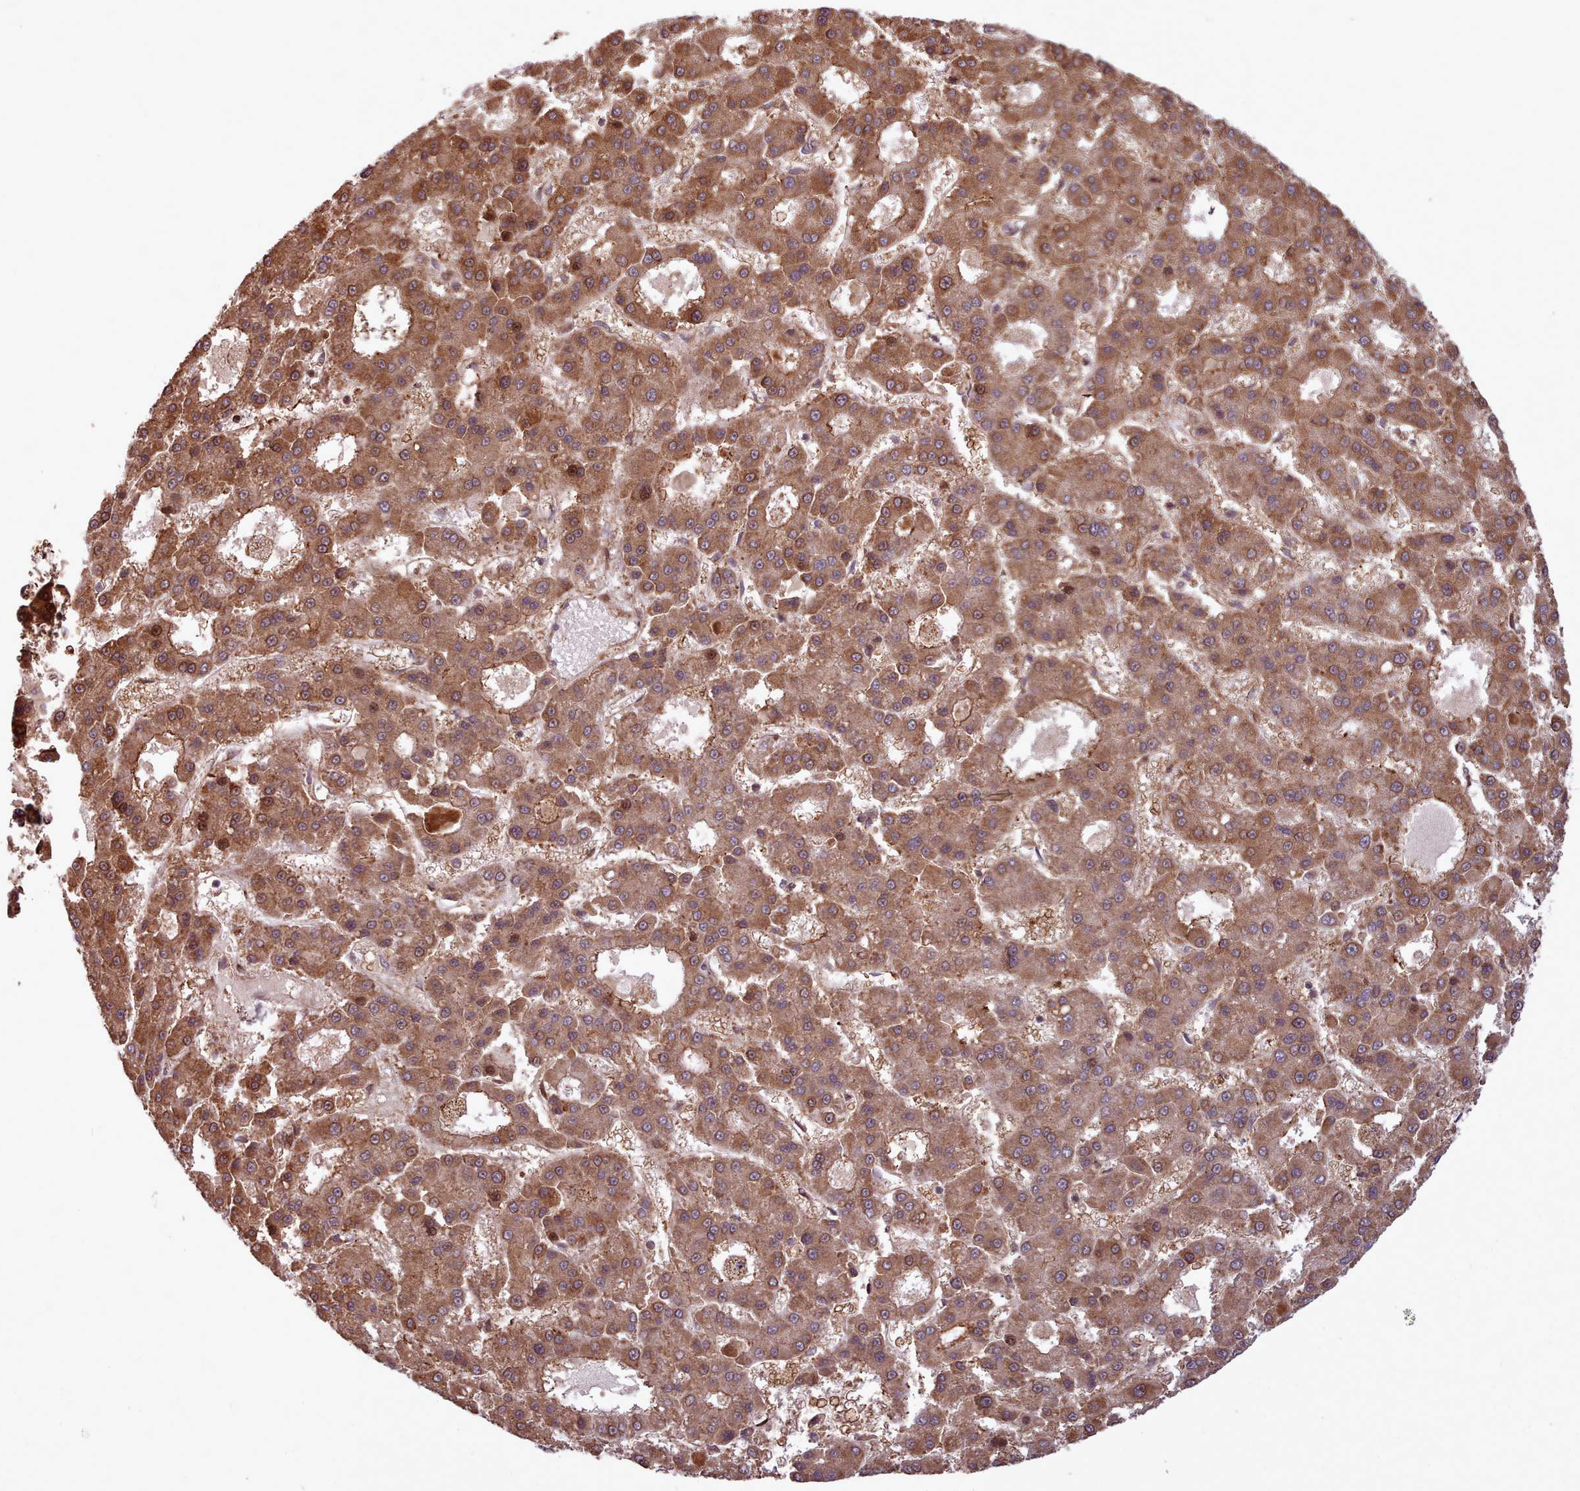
{"staining": {"intensity": "moderate", "quantity": ">75%", "location": "cytoplasmic/membranous"}, "tissue": "liver cancer", "cell_type": "Tumor cells", "image_type": "cancer", "snomed": [{"axis": "morphology", "description": "Carcinoma, Hepatocellular, NOS"}, {"axis": "topography", "description": "Liver"}], "caption": "The photomicrograph shows a brown stain indicating the presence of a protein in the cytoplasmic/membranous of tumor cells in liver cancer (hepatocellular carcinoma).", "gene": "NLRP7", "patient": {"sex": "male", "age": 70}}